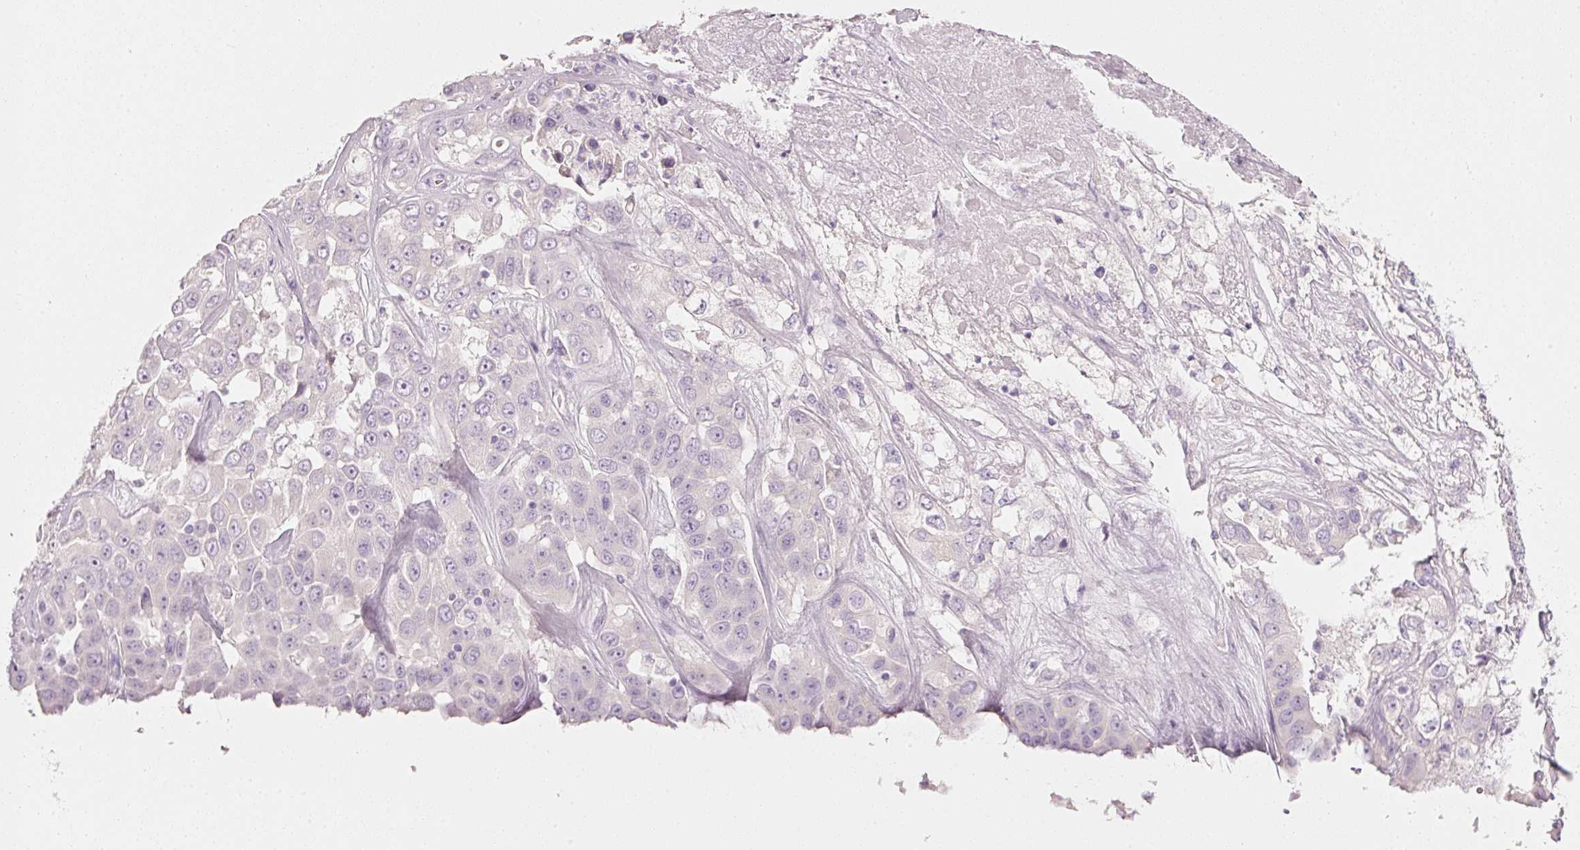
{"staining": {"intensity": "negative", "quantity": "none", "location": "none"}, "tissue": "liver cancer", "cell_type": "Tumor cells", "image_type": "cancer", "snomed": [{"axis": "morphology", "description": "Cholangiocarcinoma"}, {"axis": "topography", "description": "Liver"}], "caption": "An IHC image of cholangiocarcinoma (liver) is shown. There is no staining in tumor cells of cholangiocarcinoma (liver).", "gene": "PDXDC1", "patient": {"sex": "female", "age": 52}}